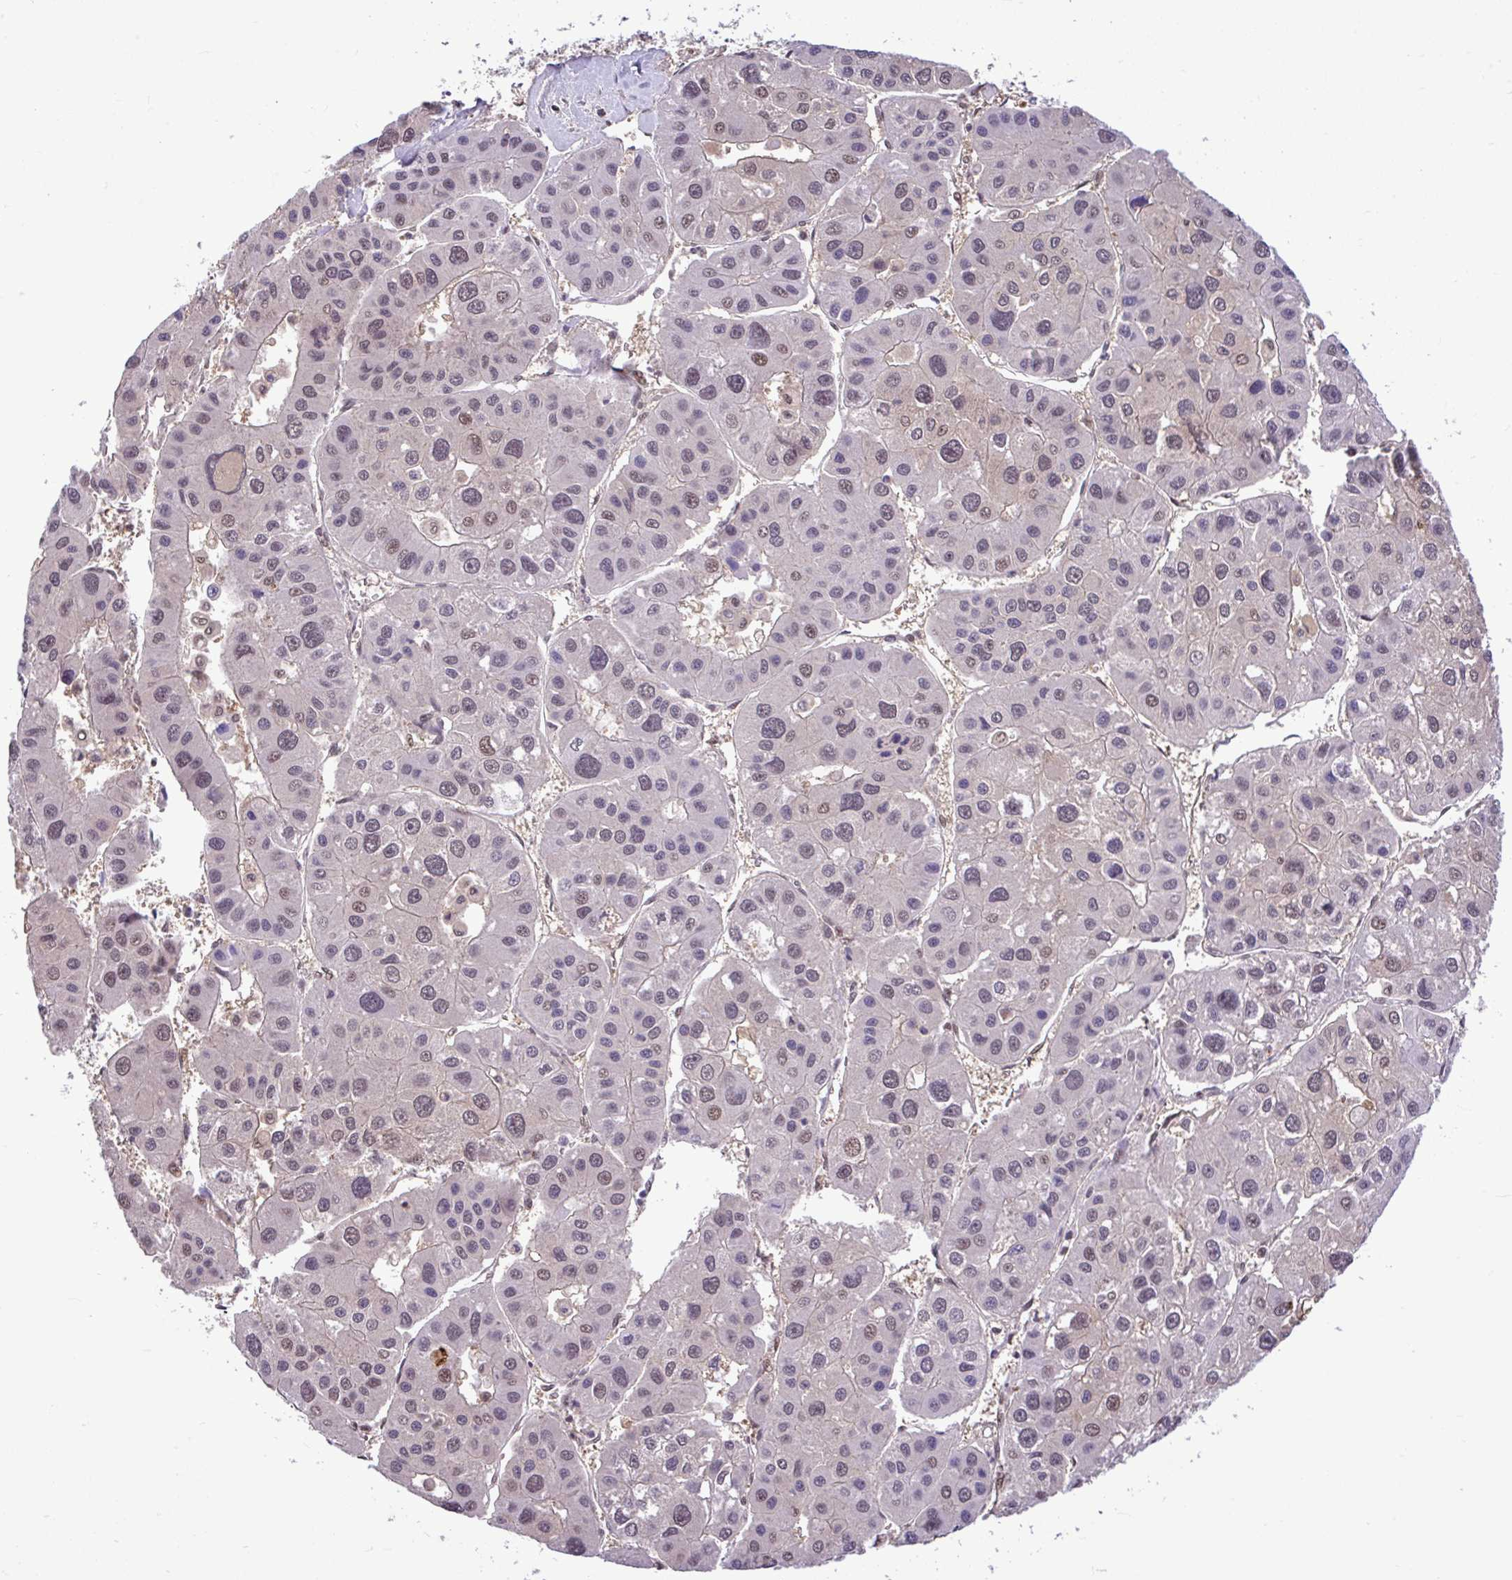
{"staining": {"intensity": "weak", "quantity": "25%-75%", "location": "nuclear"}, "tissue": "liver cancer", "cell_type": "Tumor cells", "image_type": "cancer", "snomed": [{"axis": "morphology", "description": "Carcinoma, Hepatocellular, NOS"}, {"axis": "topography", "description": "Liver"}], "caption": "Liver hepatocellular carcinoma tissue displays weak nuclear staining in approximately 25%-75% of tumor cells, visualized by immunohistochemistry. (DAB (3,3'-diaminobenzidine) IHC with brightfield microscopy, high magnification).", "gene": "GLIS3", "patient": {"sex": "male", "age": 73}}